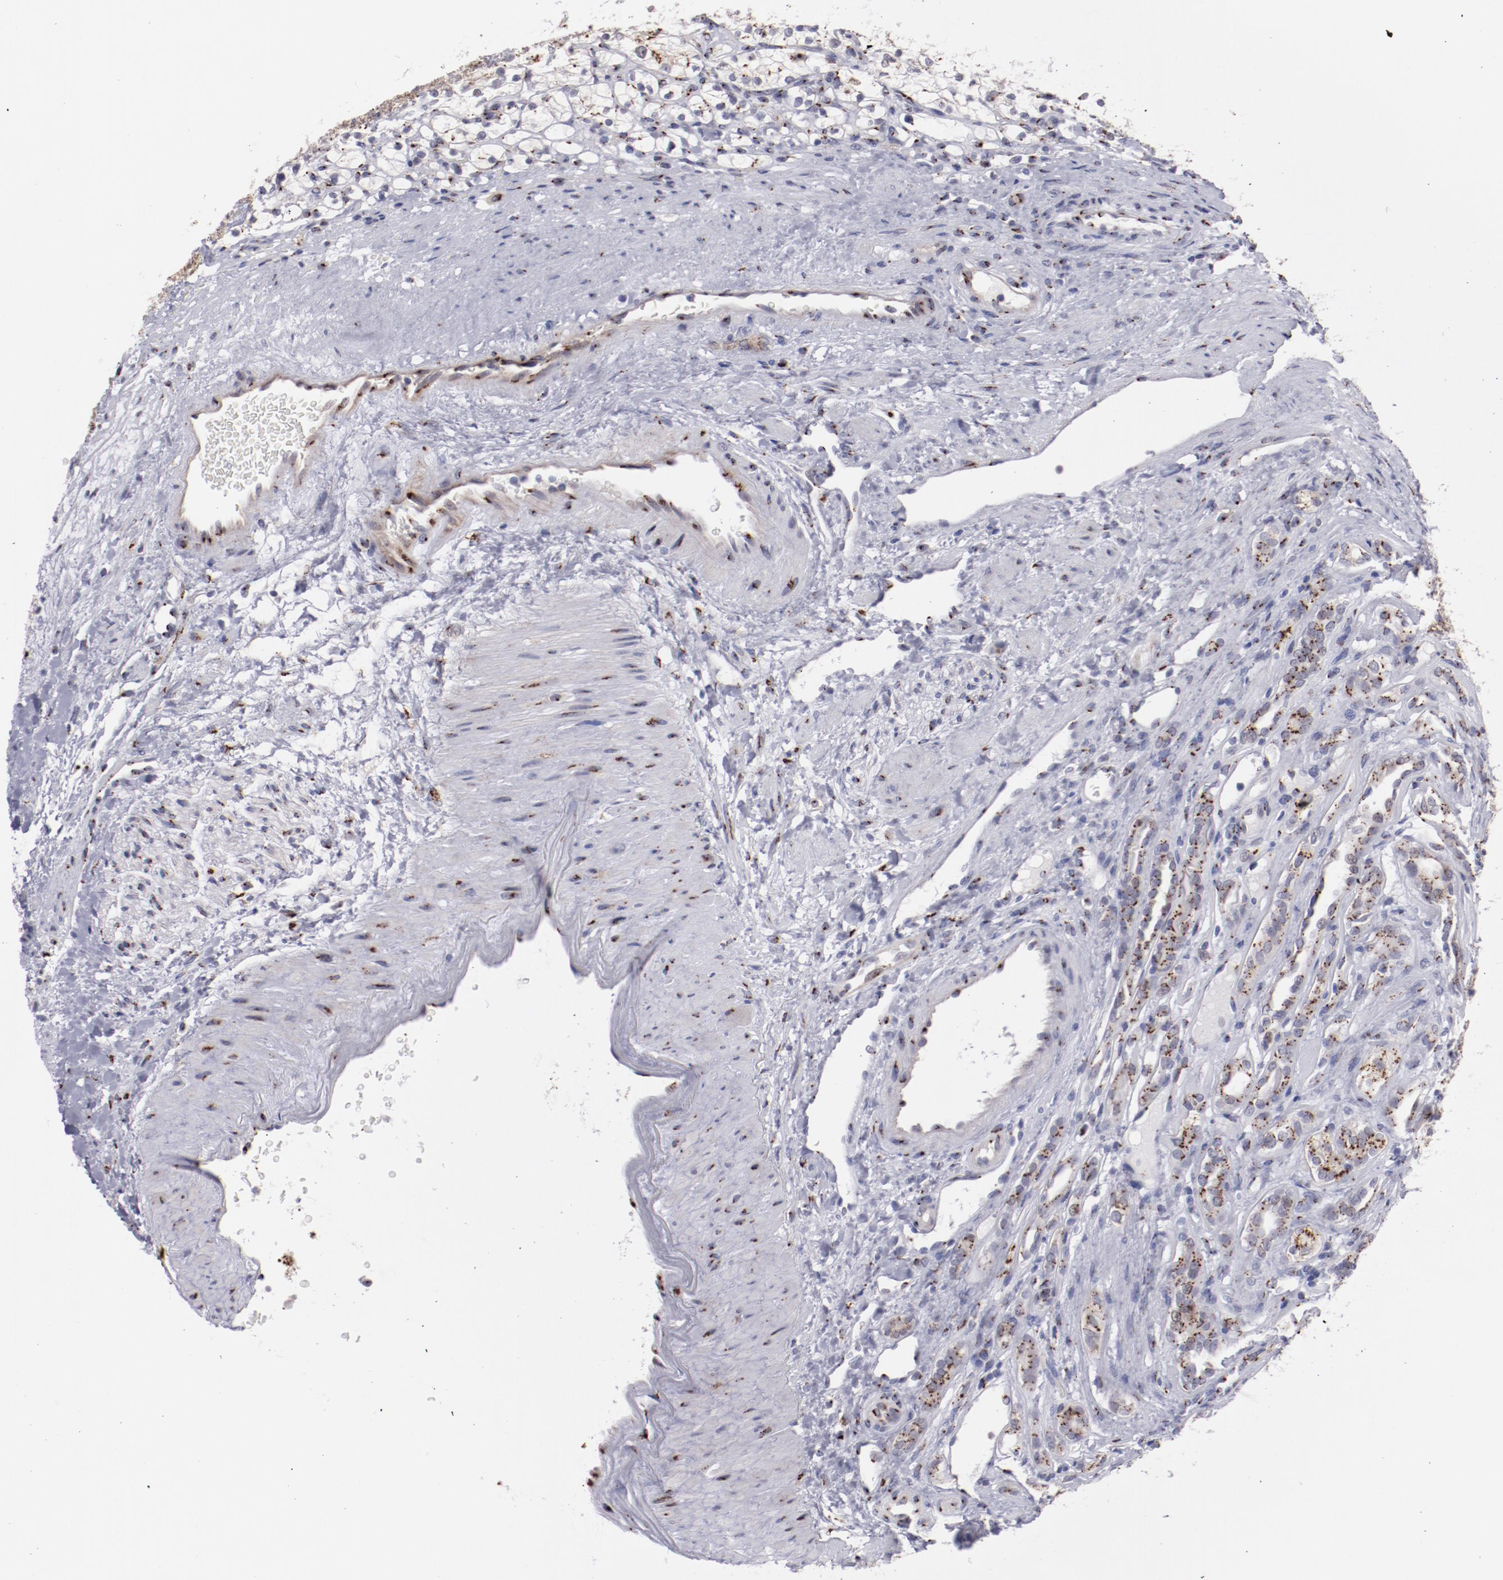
{"staining": {"intensity": "strong", "quantity": "25%-75%", "location": "cytoplasmic/membranous"}, "tissue": "renal cancer", "cell_type": "Tumor cells", "image_type": "cancer", "snomed": [{"axis": "morphology", "description": "Adenocarcinoma, NOS"}, {"axis": "topography", "description": "Kidney"}], "caption": "Protein staining of renal cancer tissue demonstrates strong cytoplasmic/membranous expression in approximately 25%-75% of tumor cells. The staining was performed using DAB (3,3'-diaminobenzidine), with brown indicating positive protein expression. Nuclei are stained blue with hematoxylin.", "gene": "GOLIM4", "patient": {"sex": "female", "age": 60}}